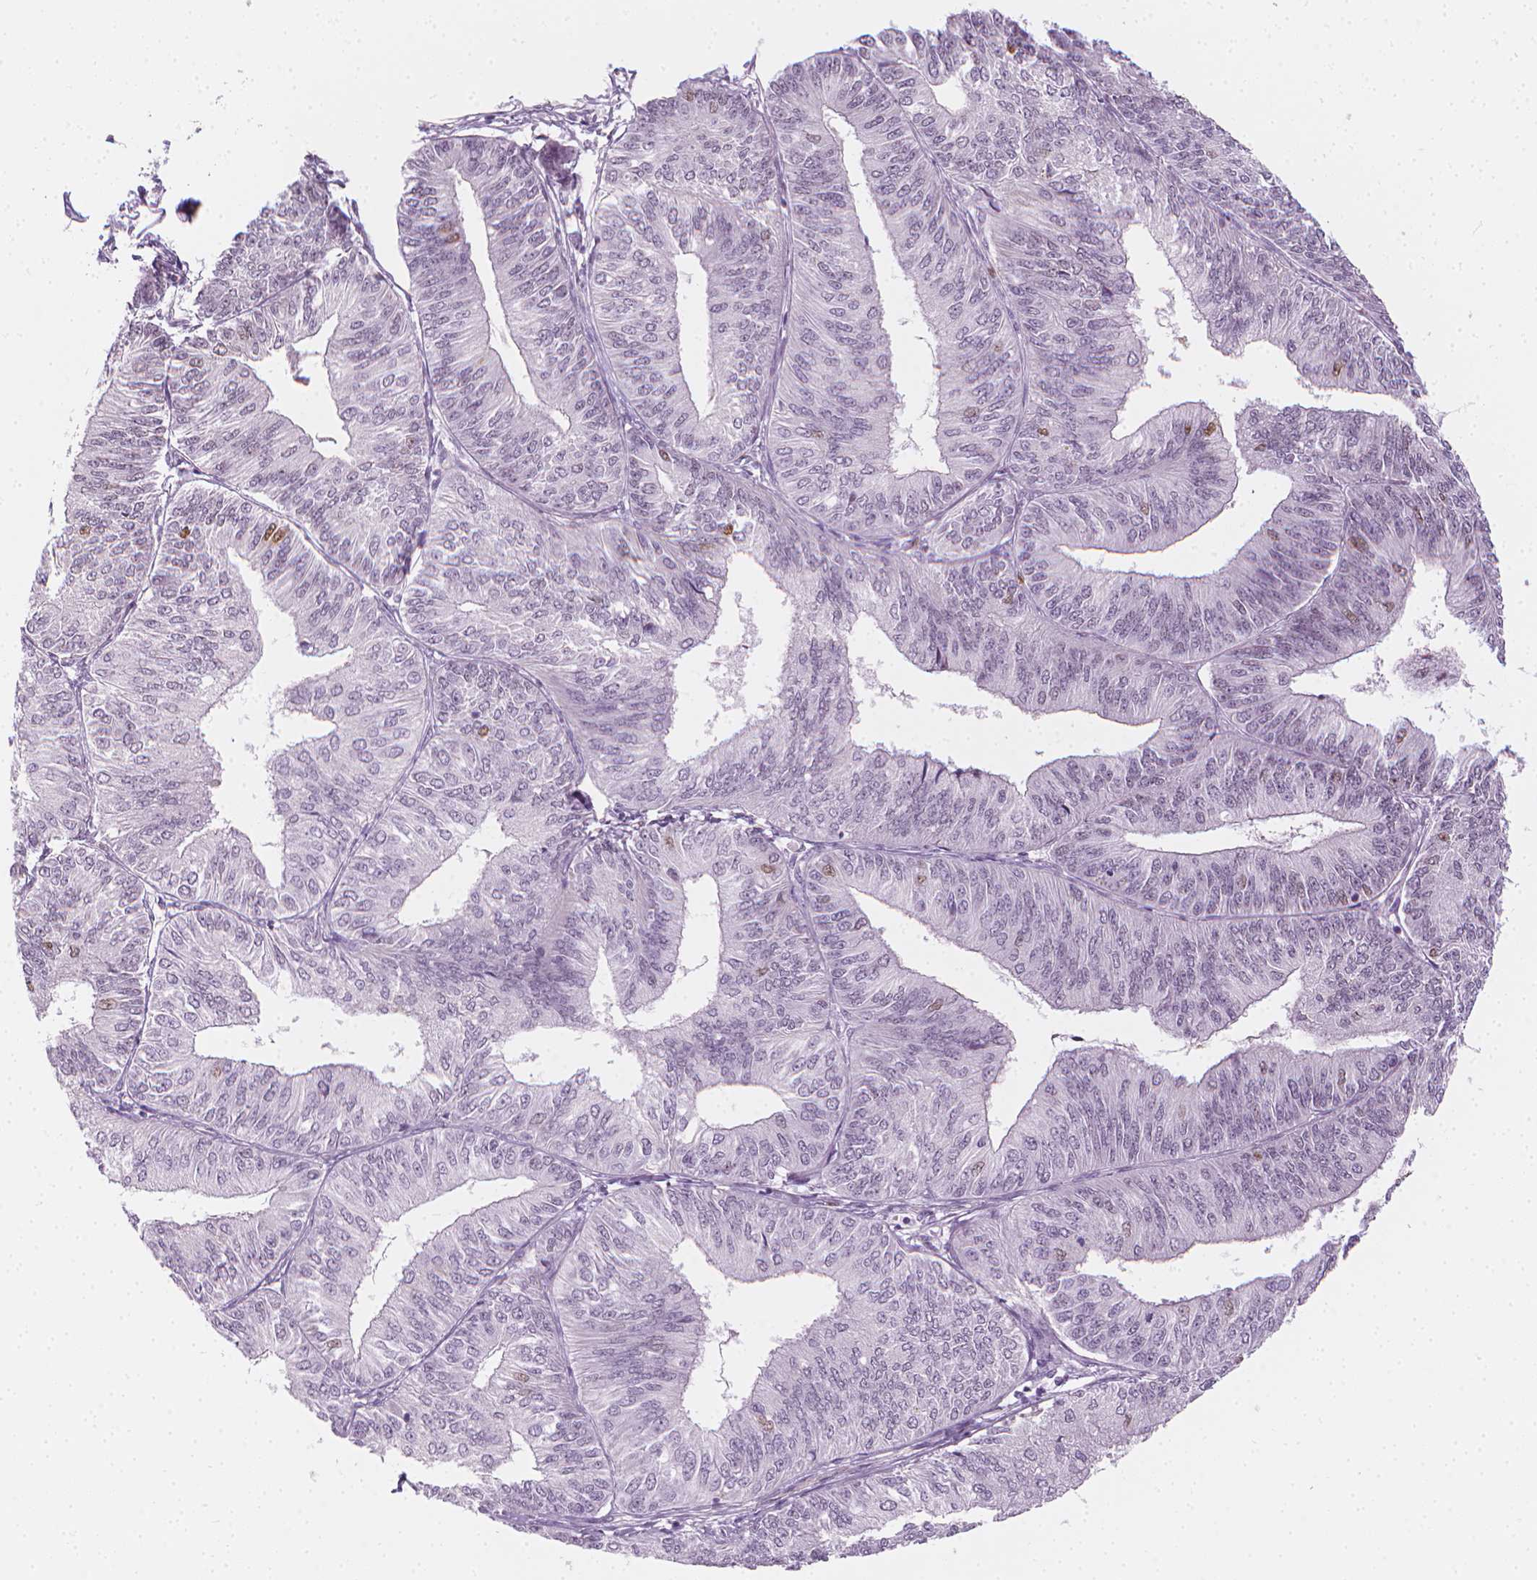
{"staining": {"intensity": "weak", "quantity": "<25%", "location": "nuclear"}, "tissue": "endometrial cancer", "cell_type": "Tumor cells", "image_type": "cancer", "snomed": [{"axis": "morphology", "description": "Adenocarcinoma, NOS"}, {"axis": "topography", "description": "Endometrium"}], "caption": "Immunohistochemistry (IHC) image of human endometrial adenocarcinoma stained for a protein (brown), which displays no staining in tumor cells.", "gene": "CDKN1C", "patient": {"sex": "female", "age": 58}}